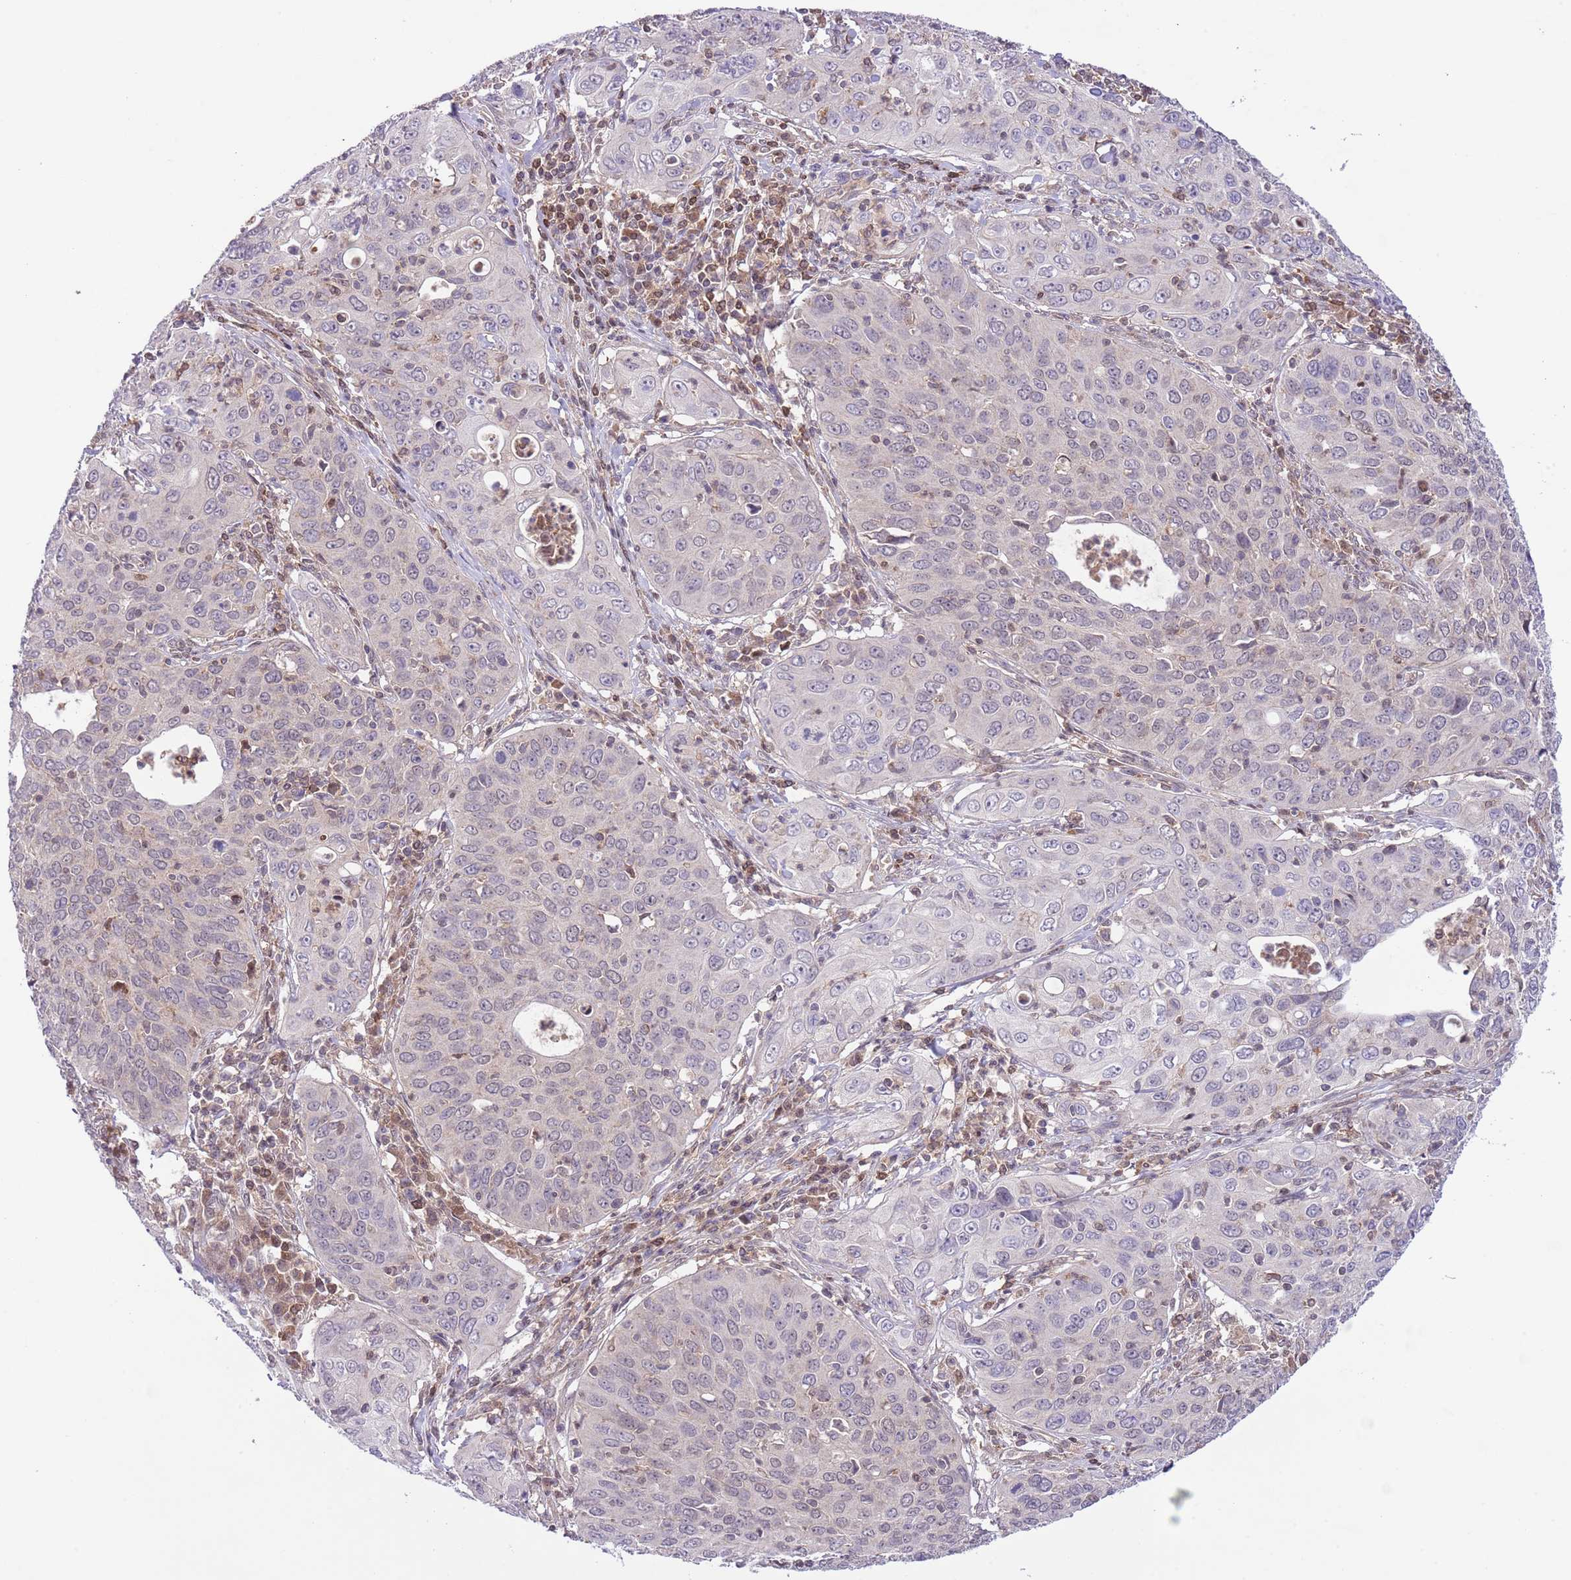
{"staining": {"intensity": "negative", "quantity": "none", "location": "none"}, "tissue": "cervical cancer", "cell_type": "Tumor cells", "image_type": "cancer", "snomed": [{"axis": "morphology", "description": "Squamous cell carcinoma, NOS"}, {"axis": "topography", "description": "Cervix"}], "caption": "This image is of cervical cancer (squamous cell carcinoma) stained with IHC to label a protein in brown with the nuclei are counter-stained blue. There is no positivity in tumor cells.", "gene": "HDHD2", "patient": {"sex": "female", "age": 36}}